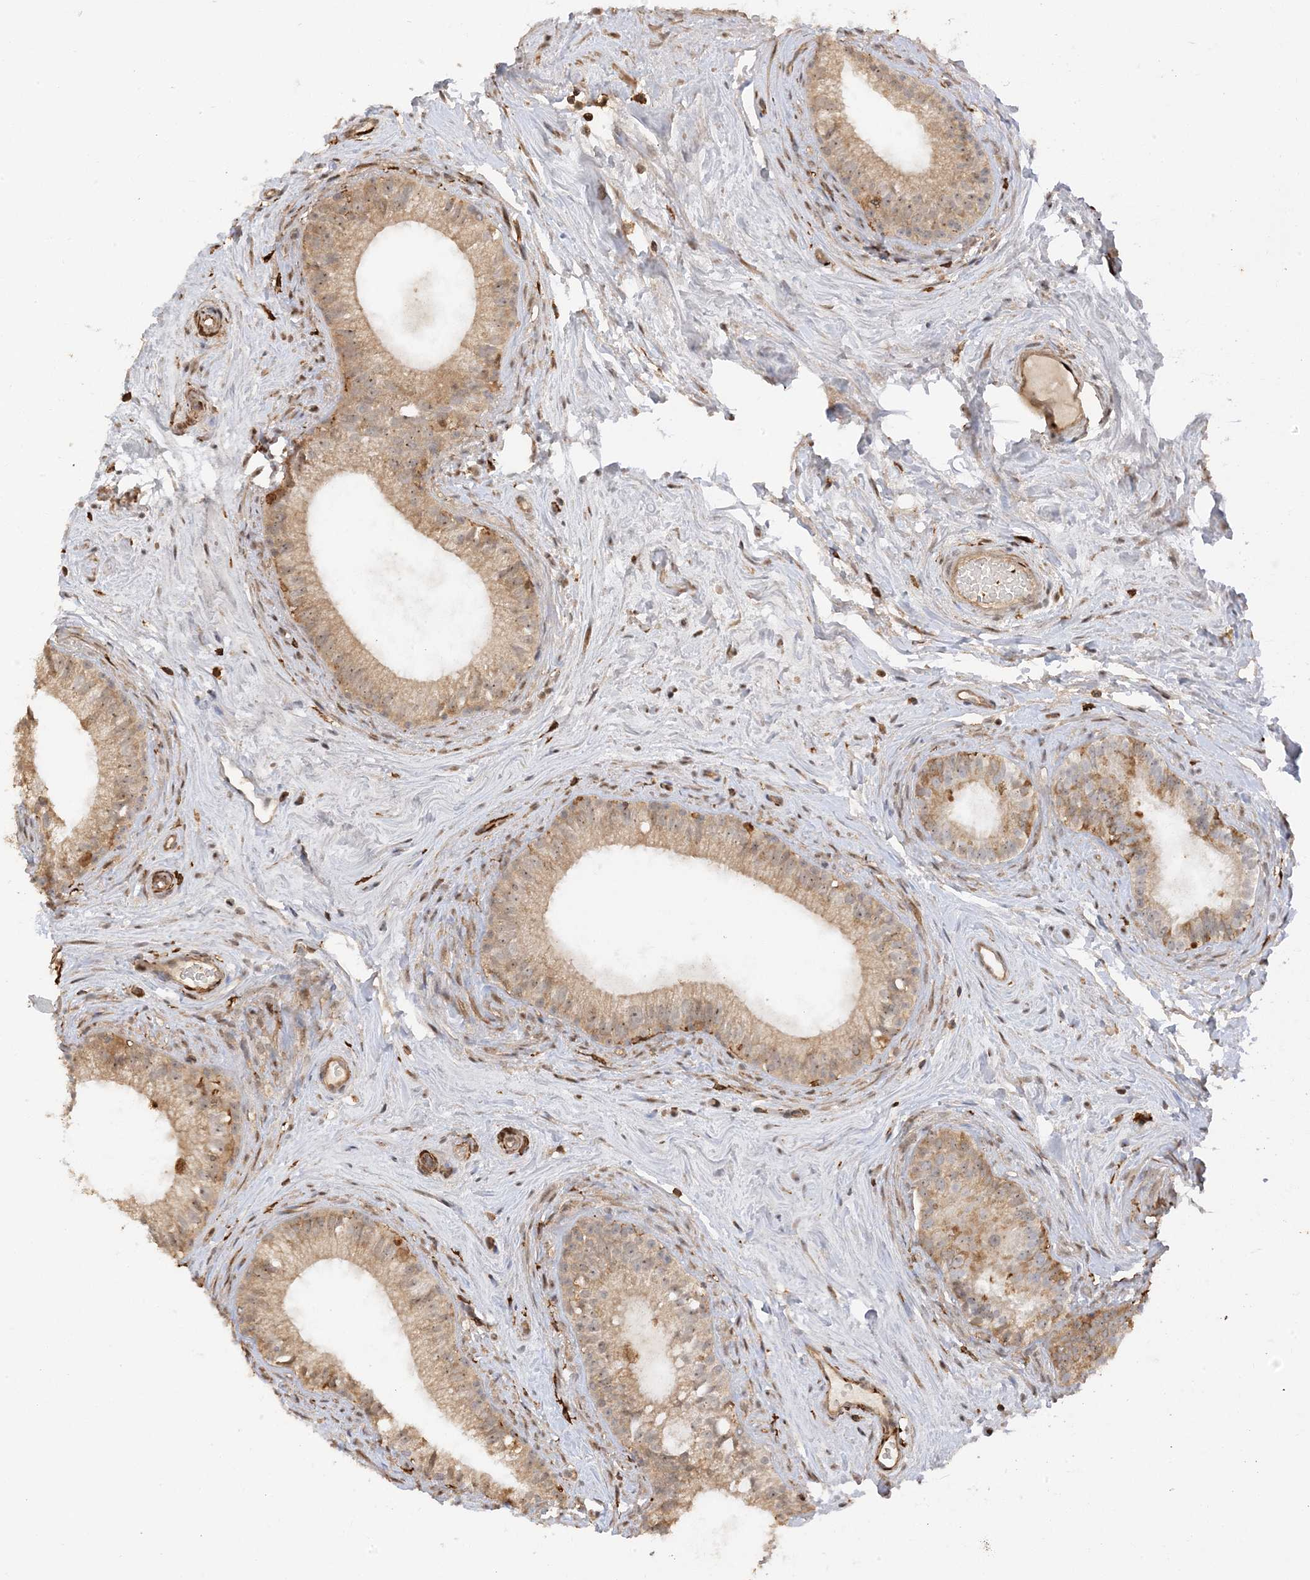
{"staining": {"intensity": "moderate", "quantity": ">75%", "location": "cytoplasmic/membranous"}, "tissue": "epididymis", "cell_type": "Glandular cells", "image_type": "normal", "snomed": [{"axis": "morphology", "description": "Normal tissue, NOS"}, {"axis": "topography", "description": "Epididymis"}], "caption": "A histopathology image of epididymis stained for a protein displays moderate cytoplasmic/membranous brown staining in glandular cells. The protein of interest is shown in brown color, while the nuclei are stained blue.", "gene": "PHACTR2", "patient": {"sex": "male", "age": 71}}